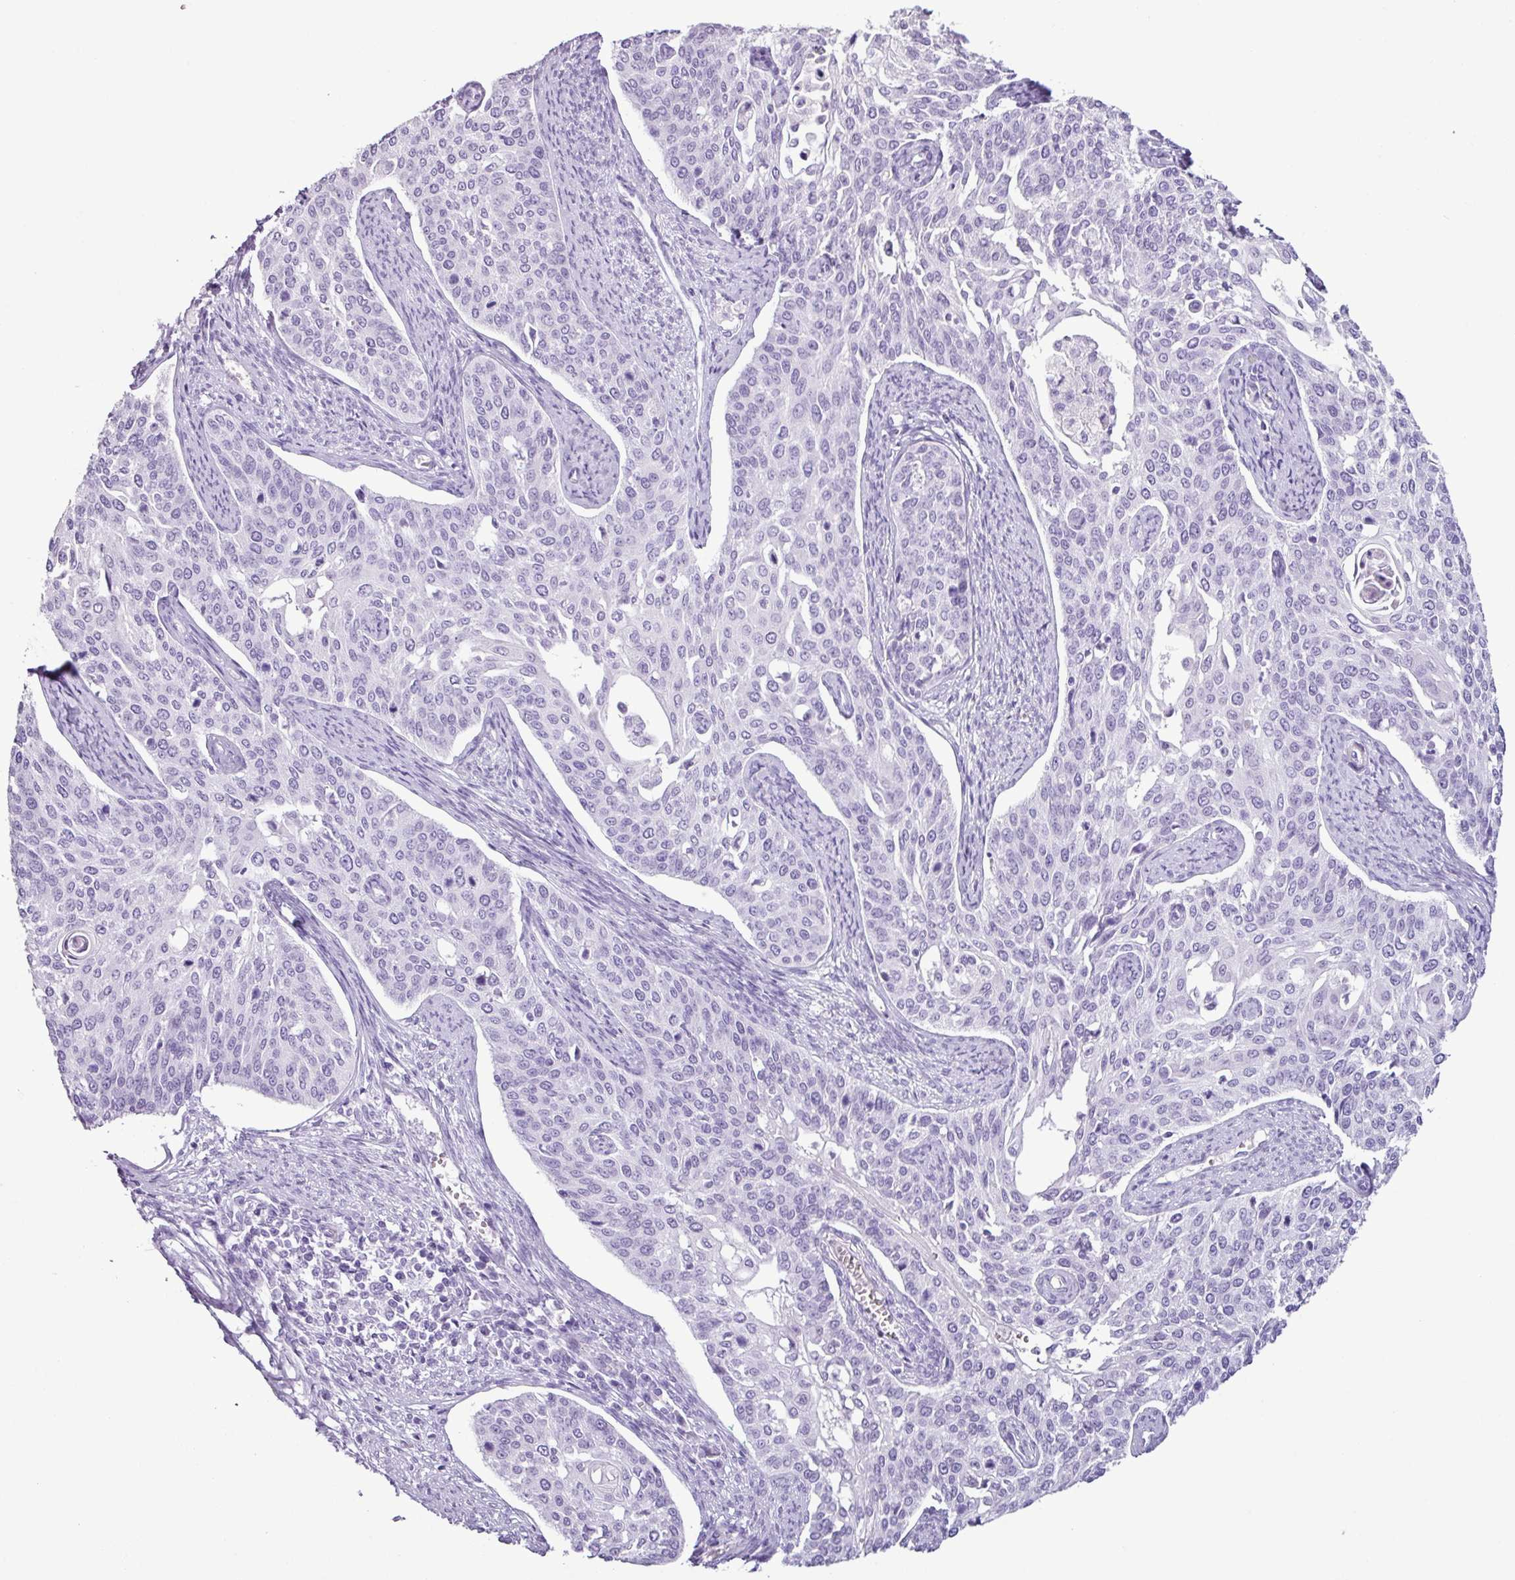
{"staining": {"intensity": "negative", "quantity": "none", "location": "none"}, "tissue": "cervical cancer", "cell_type": "Tumor cells", "image_type": "cancer", "snomed": [{"axis": "morphology", "description": "Squamous cell carcinoma, NOS"}, {"axis": "topography", "description": "Cervix"}], "caption": "Image shows no significant protein positivity in tumor cells of squamous cell carcinoma (cervical). (Stains: DAB (3,3'-diaminobenzidine) IHC with hematoxylin counter stain, Microscopy: brightfield microscopy at high magnification).", "gene": "SCT", "patient": {"sex": "female", "age": 44}}